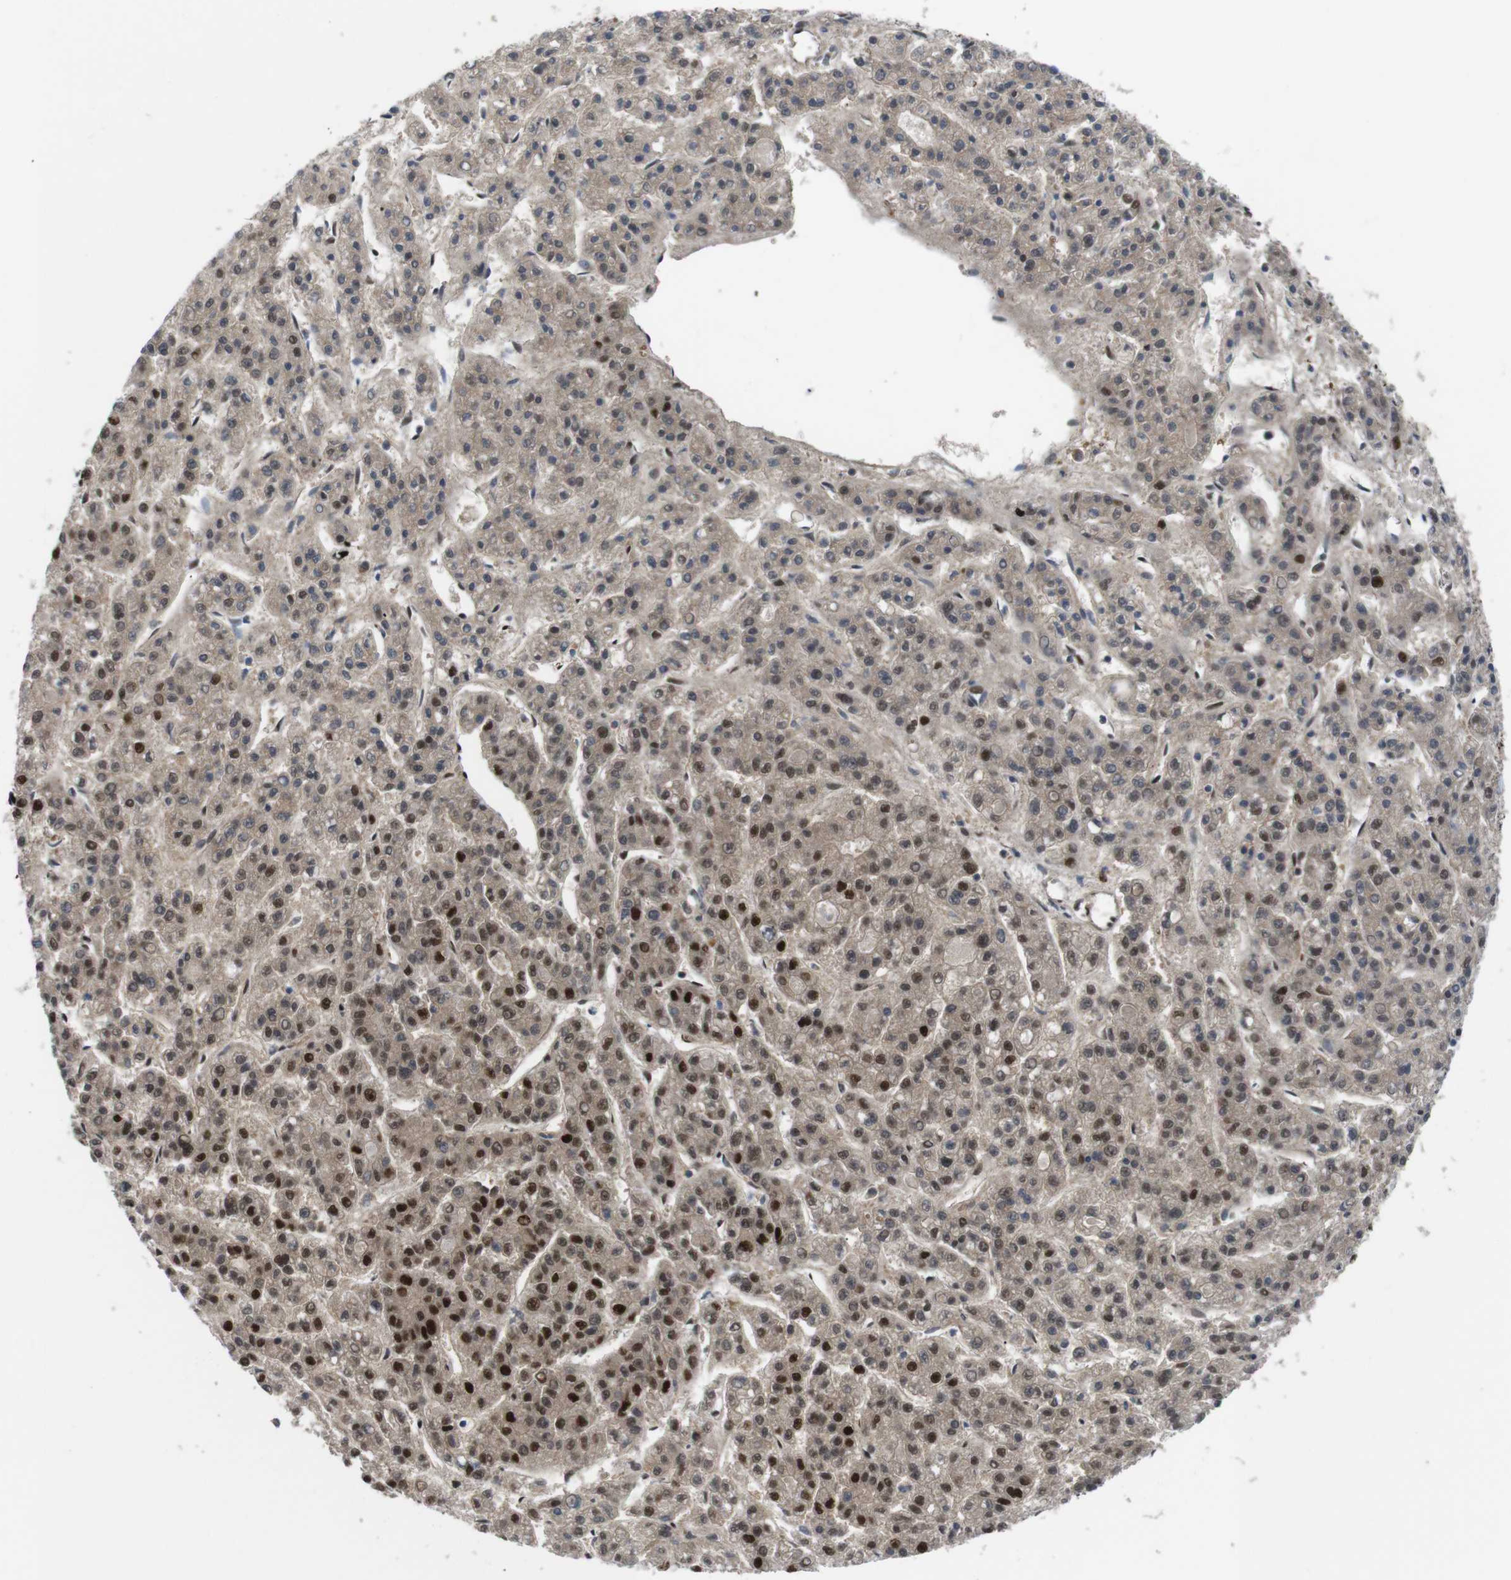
{"staining": {"intensity": "strong", "quantity": "<25%", "location": "cytoplasmic/membranous,nuclear"}, "tissue": "liver cancer", "cell_type": "Tumor cells", "image_type": "cancer", "snomed": [{"axis": "morphology", "description": "Carcinoma, Hepatocellular, NOS"}, {"axis": "topography", "description": "Liver"}], "caption": "Immunohistochemistry (IHC) image of neoplastic tissue: liver cancer (hepatocellular carcinoma) stained using IHC shows medium levels of strong protein expression localized specifically in the cytoplasmic/membranous and nuclear of tumor cells, appearing as a cytoplasmic/membranous and nuclear brown color.", "gene": "PSME3", "patient": {"sex": "male", "age": 70}}